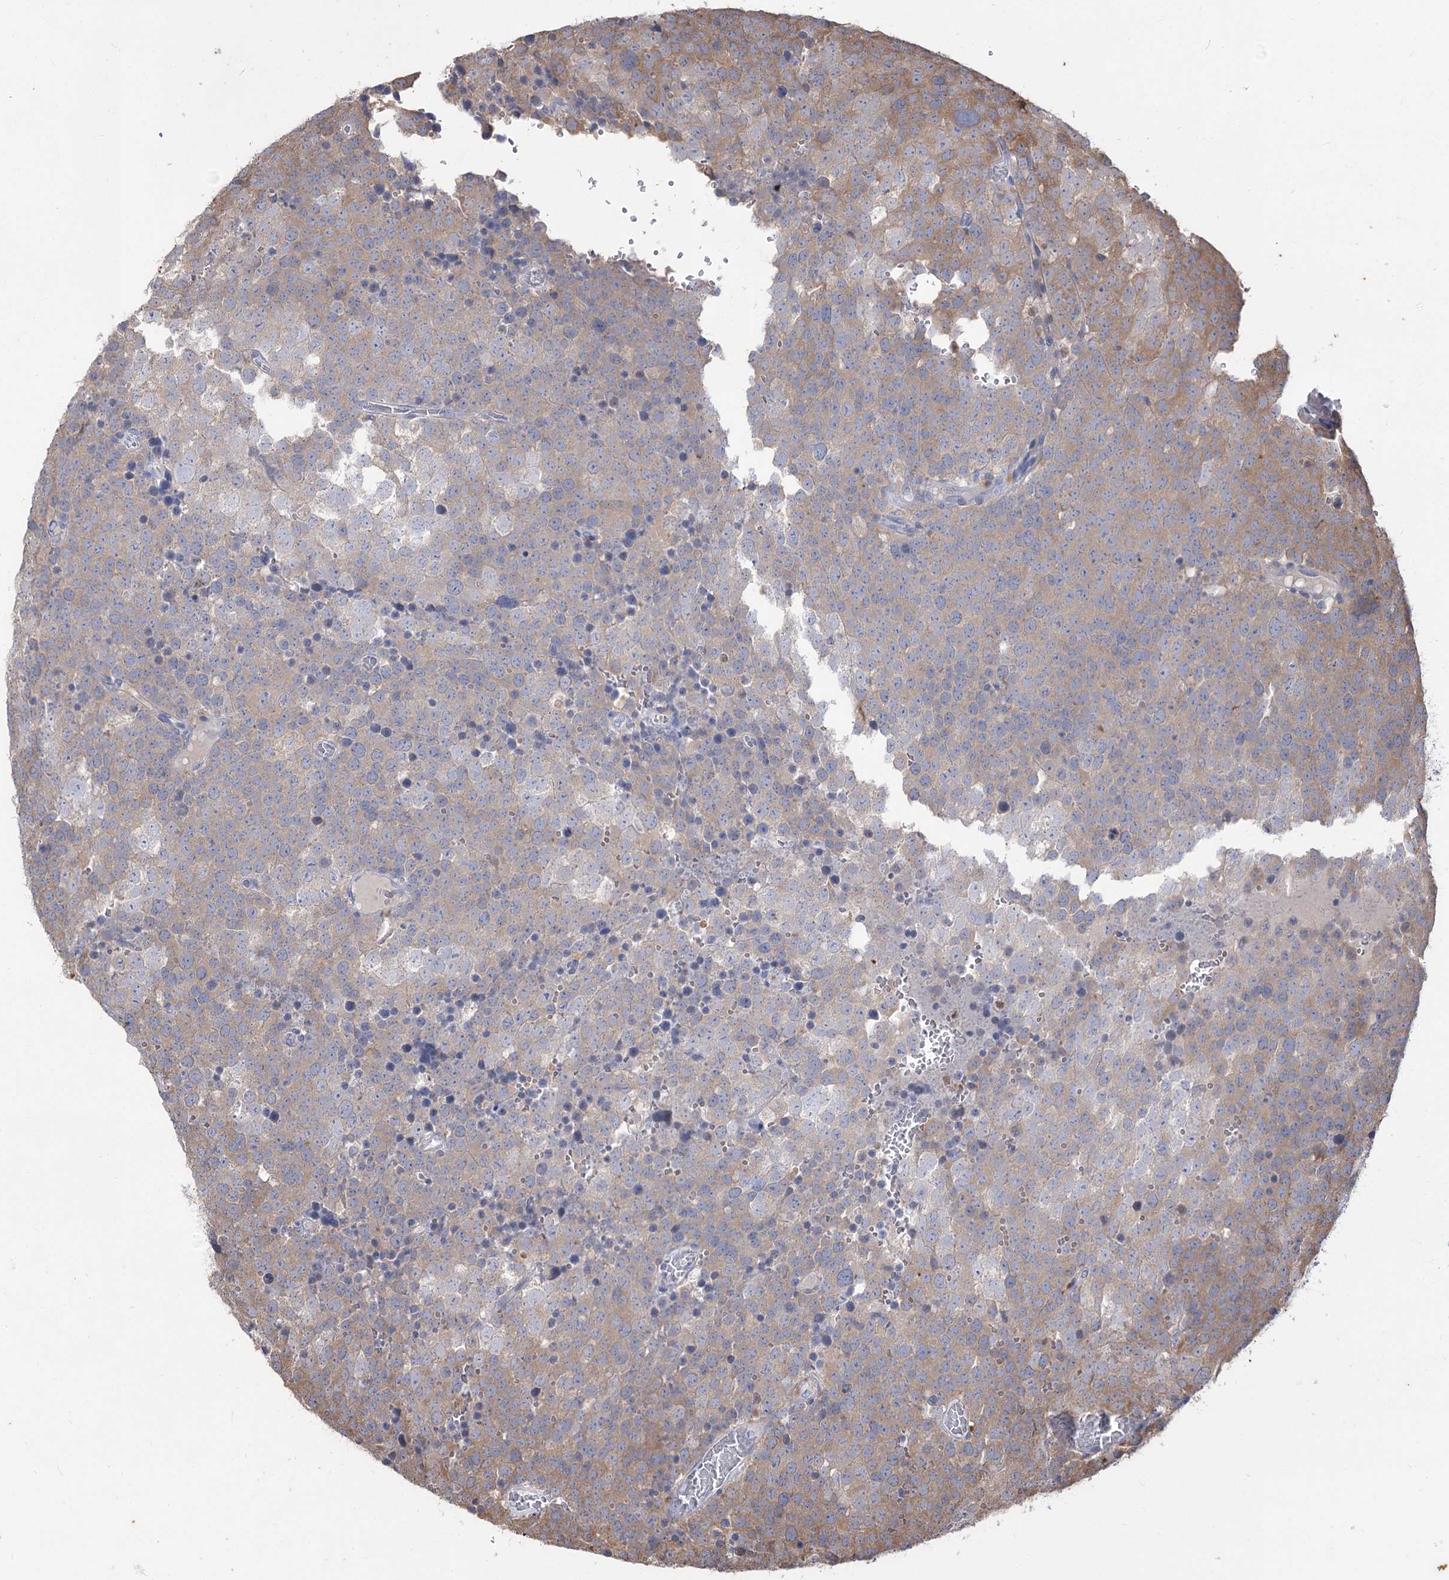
{"staining": {"intensity": "weak", "quantity": "25%-75%", "location": "cytoplasmic/membranous"}, "tissue": "testis cancer", "cell_type": "Tumor cells", "image_type": "cancer", "snomed": [{"axis": "morphology", "description": "Seminoma, NOS"}, {"axis": "topography", "description": "Testis"}], "caption": "Tumor cells exhibit weak cytoplasmic/membranous positivity in approximately 25%-75% of cells in testis seminoma.", "gene": "SIAE", "patient": {"sex": "male", "age": 71}}